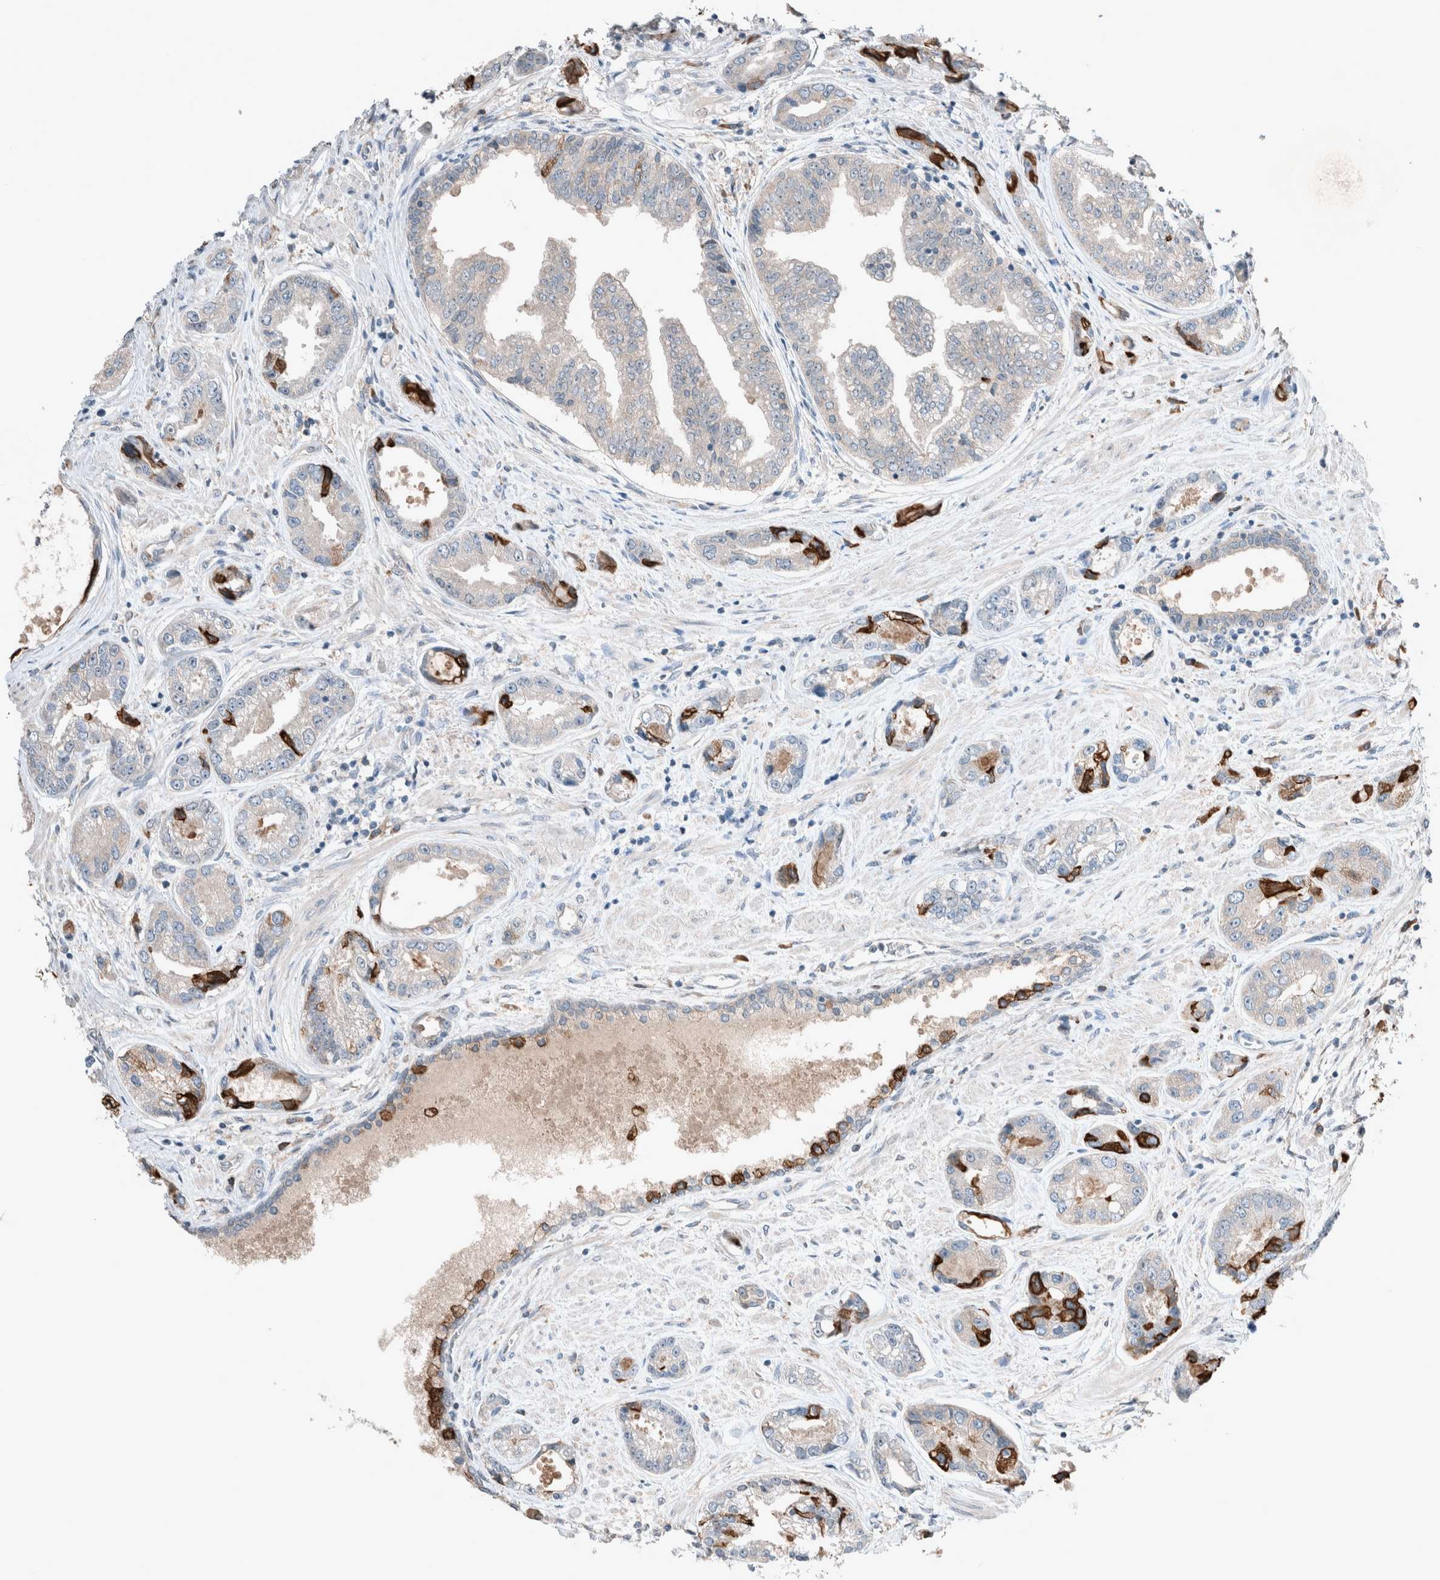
{"staining": {"intensity": "strong", "quantity": "<25%", "location": "cytoplasmic/membranous"}, "tissue": "prostate cancer", "cell_type": "Tumor cells", "image_type": "cancer", "snomed": [{"axis": "morphology", "description": "Adenocarcinoma, High grade"}, {"axis": "topography", "description": "Prostate"}], "caption": "A medium amount of strong cytoplasmic/membranous staining is seen in approximately <25% of tumor cells in prostate adenocarcinoma (high-grade) tissue.", "gene": "RALGDS", "patient": {"sex": "male", "age": 61}}